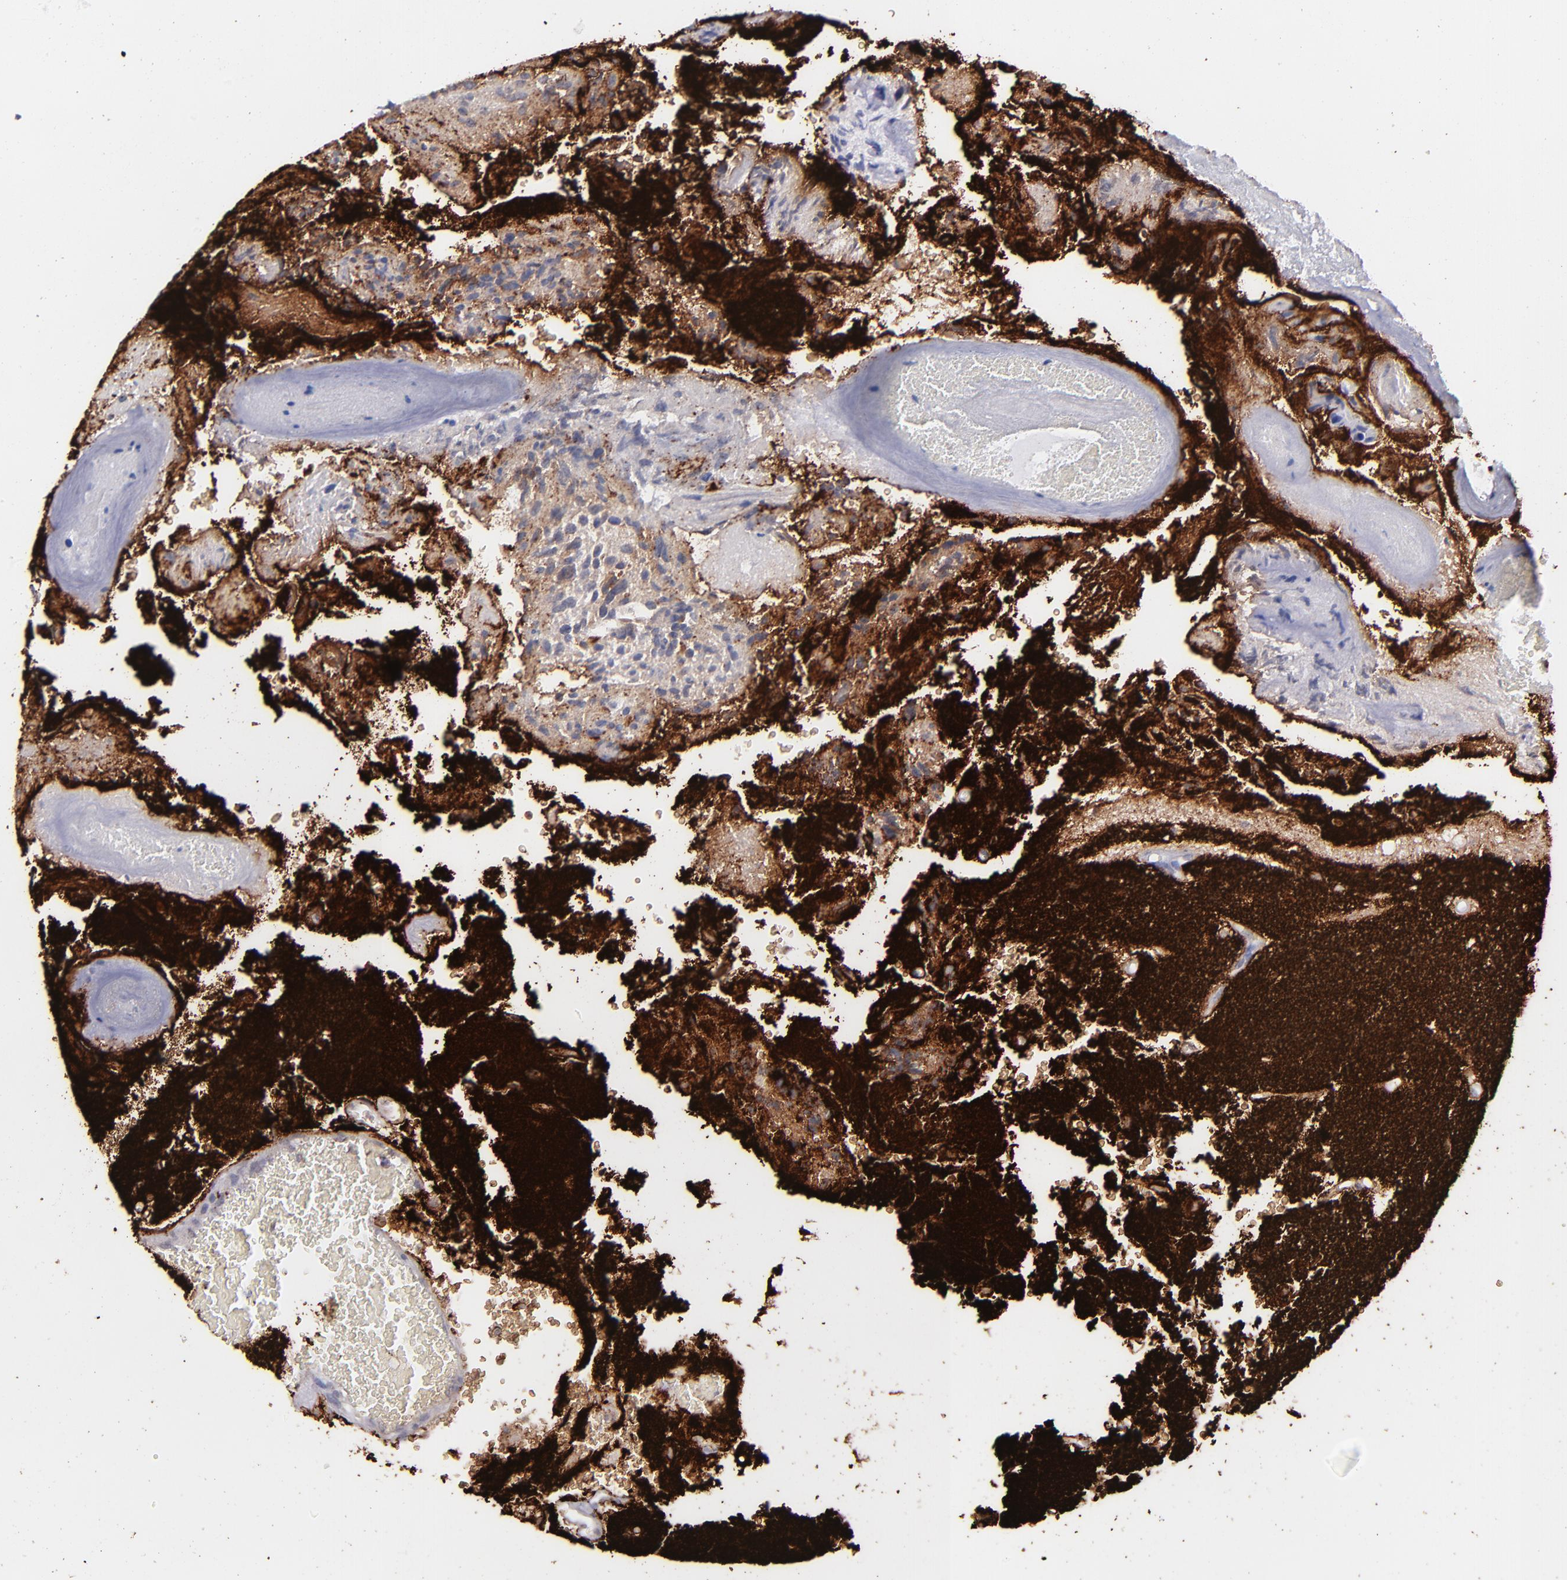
{"staining": {"intensity": "moderate", "quantity": "<25%", "location": "cytoplasmic/membranous"}, "tissue": "glioma", "cell_type": "Tumor cells", "image_type": "cancer", "snomed": [{"axis": "morphology", "description": "Normal tissue, NOS"}, {"axis": "morphology", "description": "Glioma, malignant, High grade"}, {"axis": "topography", "description": "Cerebral cortex"}], "caption": "Human malignant glioma (high-grade) stained with a brown dye shows moderate cytoplasmic/membranous positive expression in approximately <25% of tumor cells.", "gene": "SNAP25", "patient": {"sex": "male", "age": 75}}